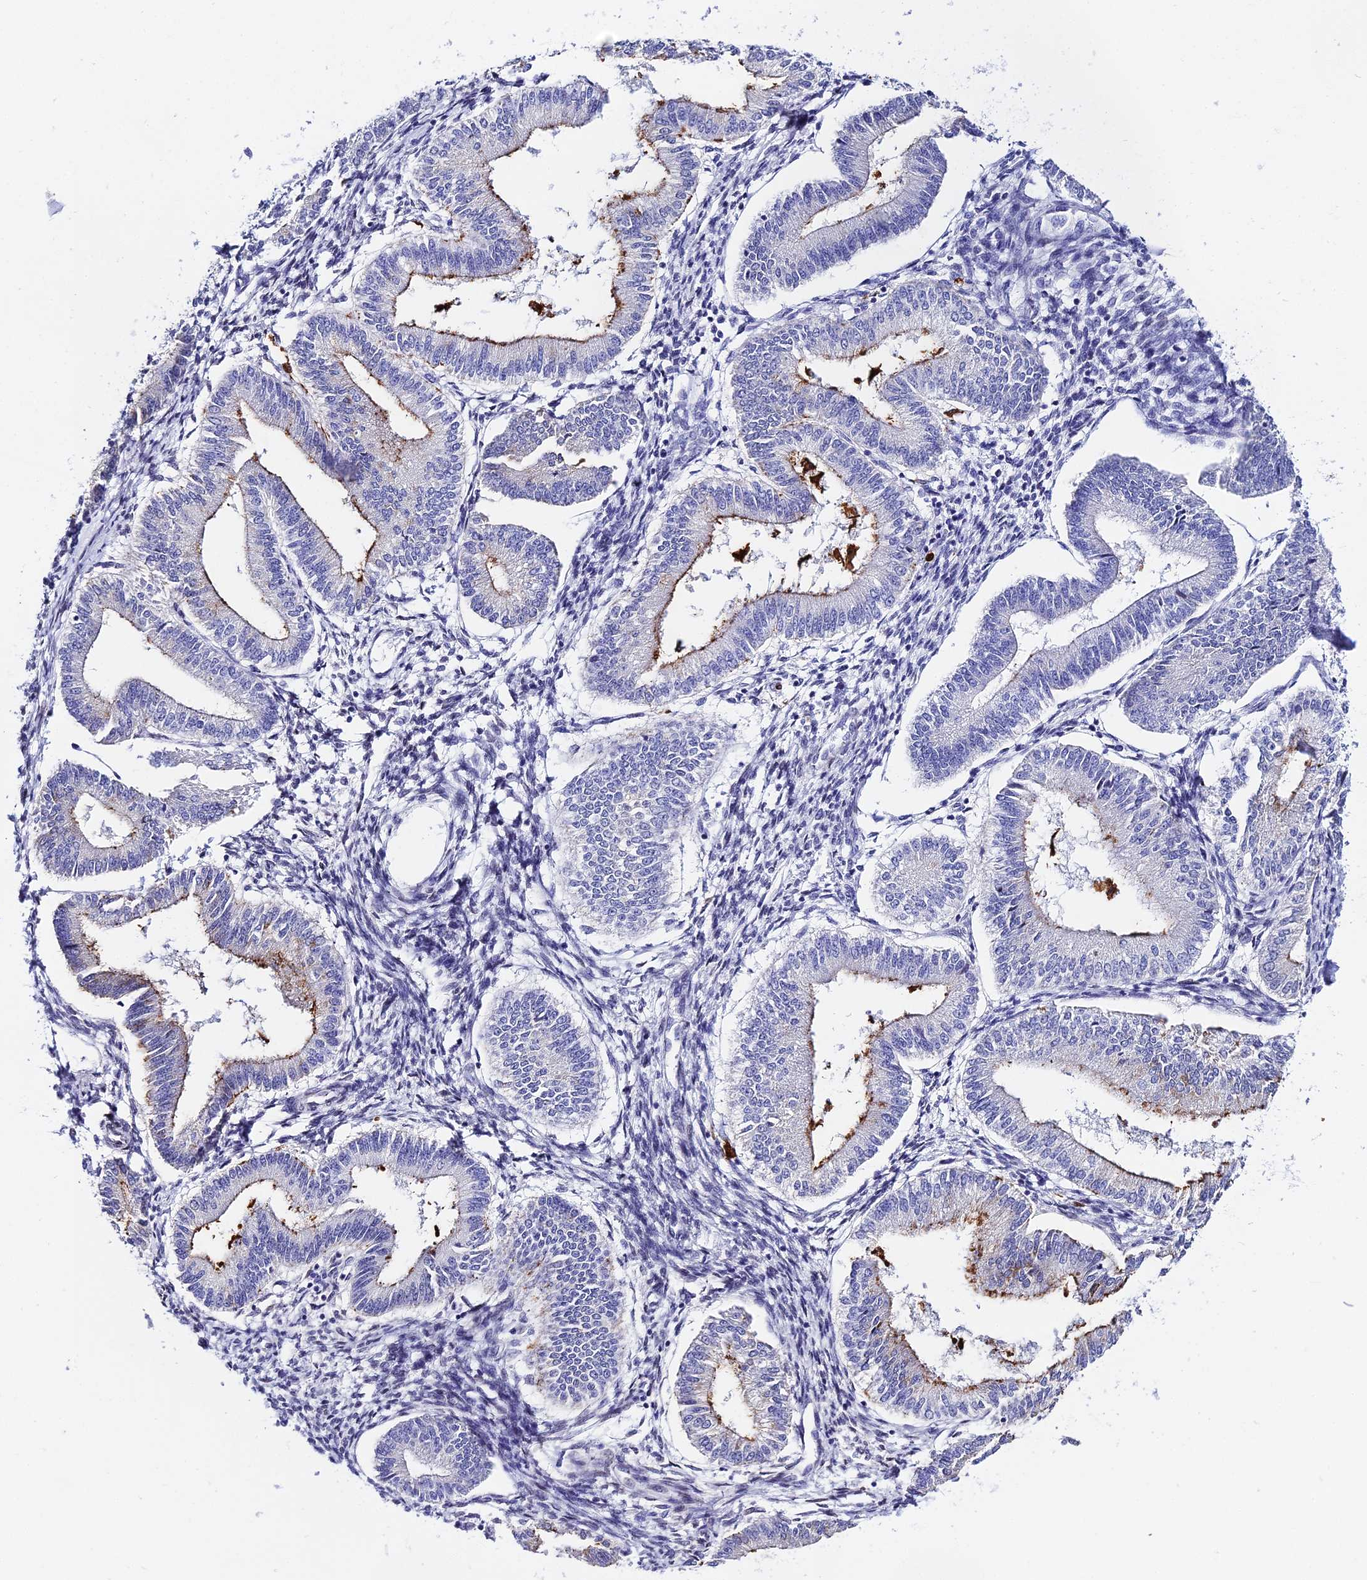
{"staining": {"intensity": "negative", "quantity": "none", "location": "none"}, "tissue": "endometrium", "cell_type": "Cells in endometrial stroma", "image_type": "normal", "snomed": [{"axis": "morphology", "description": "Normal tissue, NOS"}, {"axis": "topography", "description": "Endometrium"}], "caption": "IHC photomicrograph of normal endometrium: human endometrium stained with DAB exhibits no significant protein expression in cells in endometrial stroma.", "gene": "MCM10", "patient": {"sex": "female", "age": 39}}